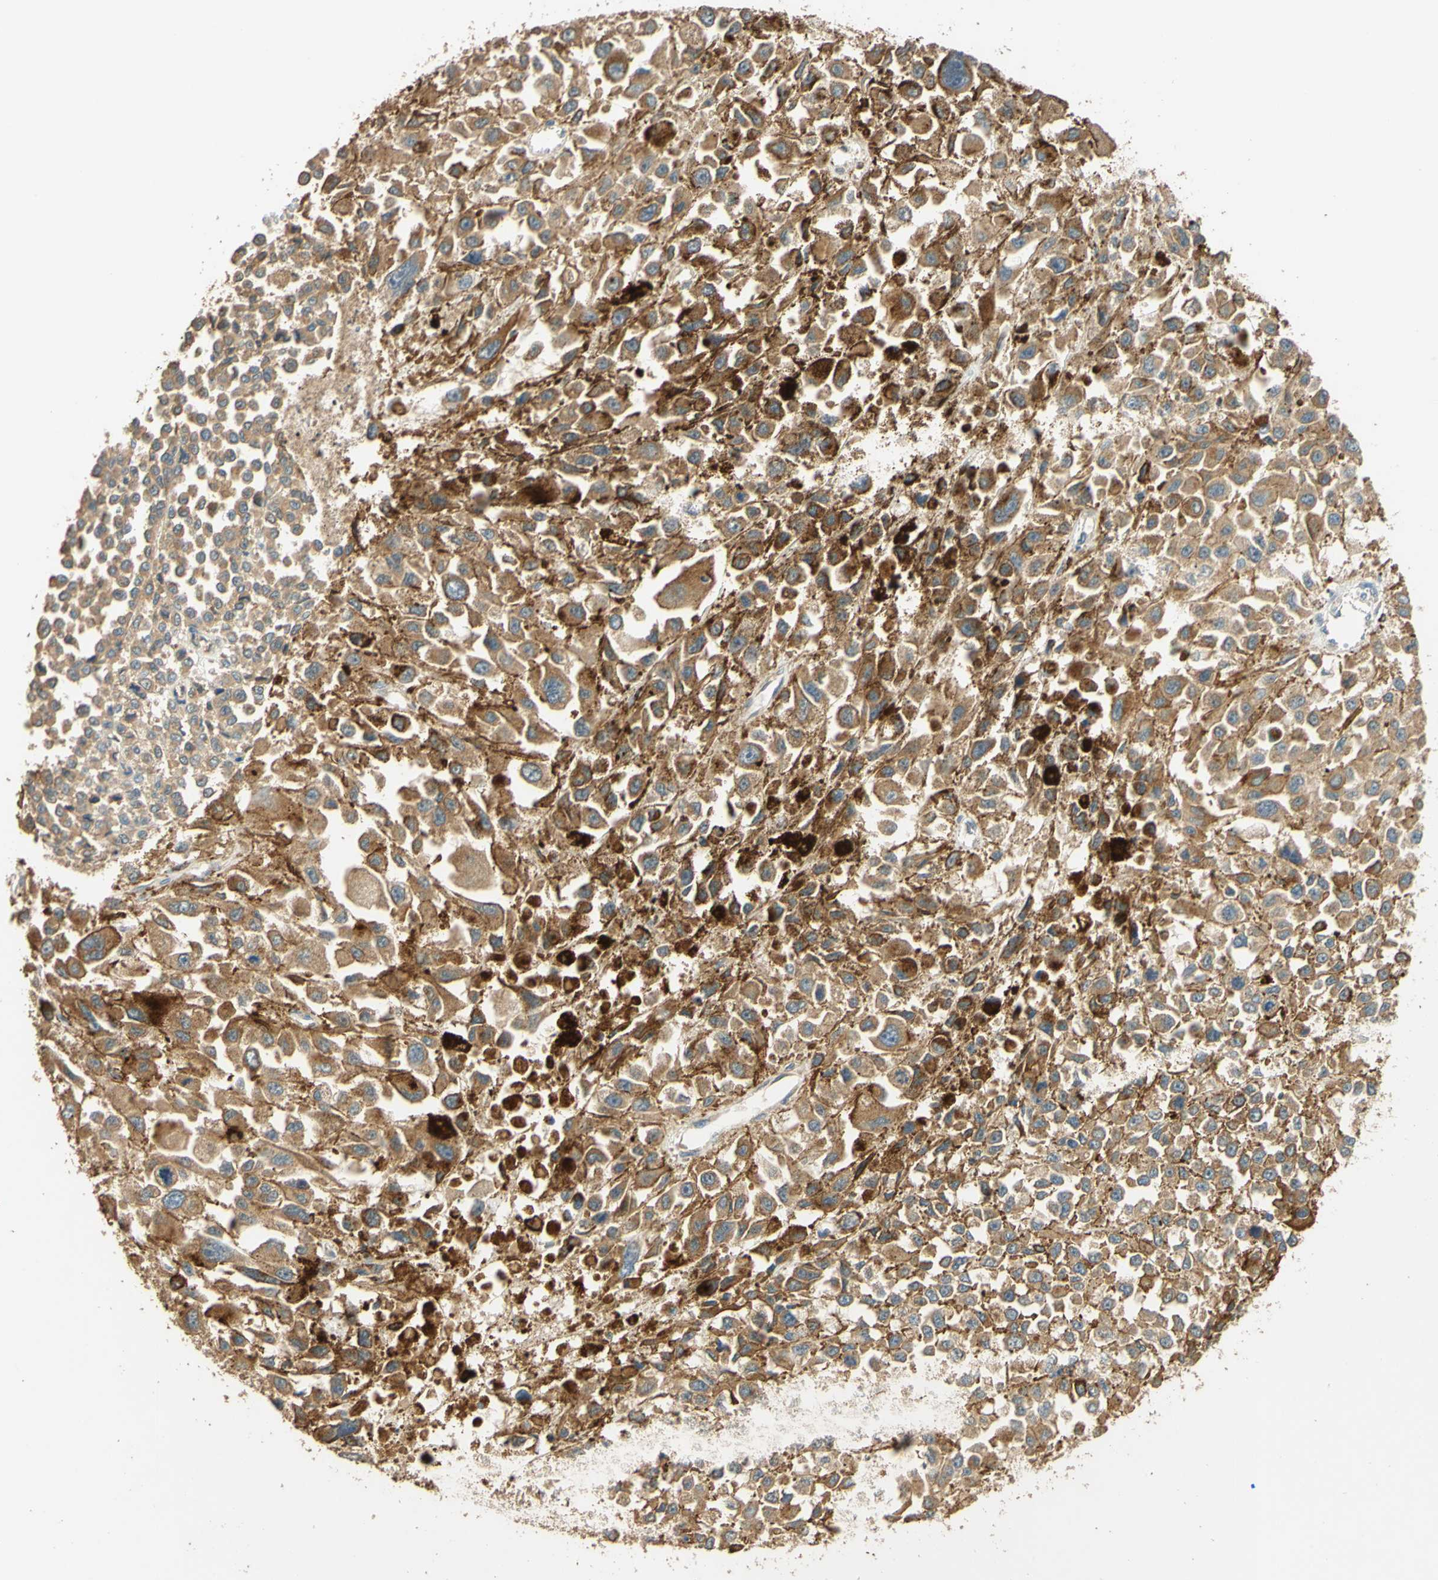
{"staining": {"intensity": "moderate", "quantity": ">75%", "location": "cytoplasmic/membranous"}, "tissue": "melanoma", "cell_type": "Tumor cells", "image_type": "cancer", "snomed": [{"axis": "morphology", "description": "Malignant melanoma, Metastatic site"}, {"axis": "topography", "description": "Lymph node"}], "caption": "This histopathology image displays IHC staining of melanoma, with medium moderate cytoplasmic/membranous staining in approximately >75% of tumor cells.", "gene": "ENTREP2", "patient": {"sex": "male", "age": 59}}